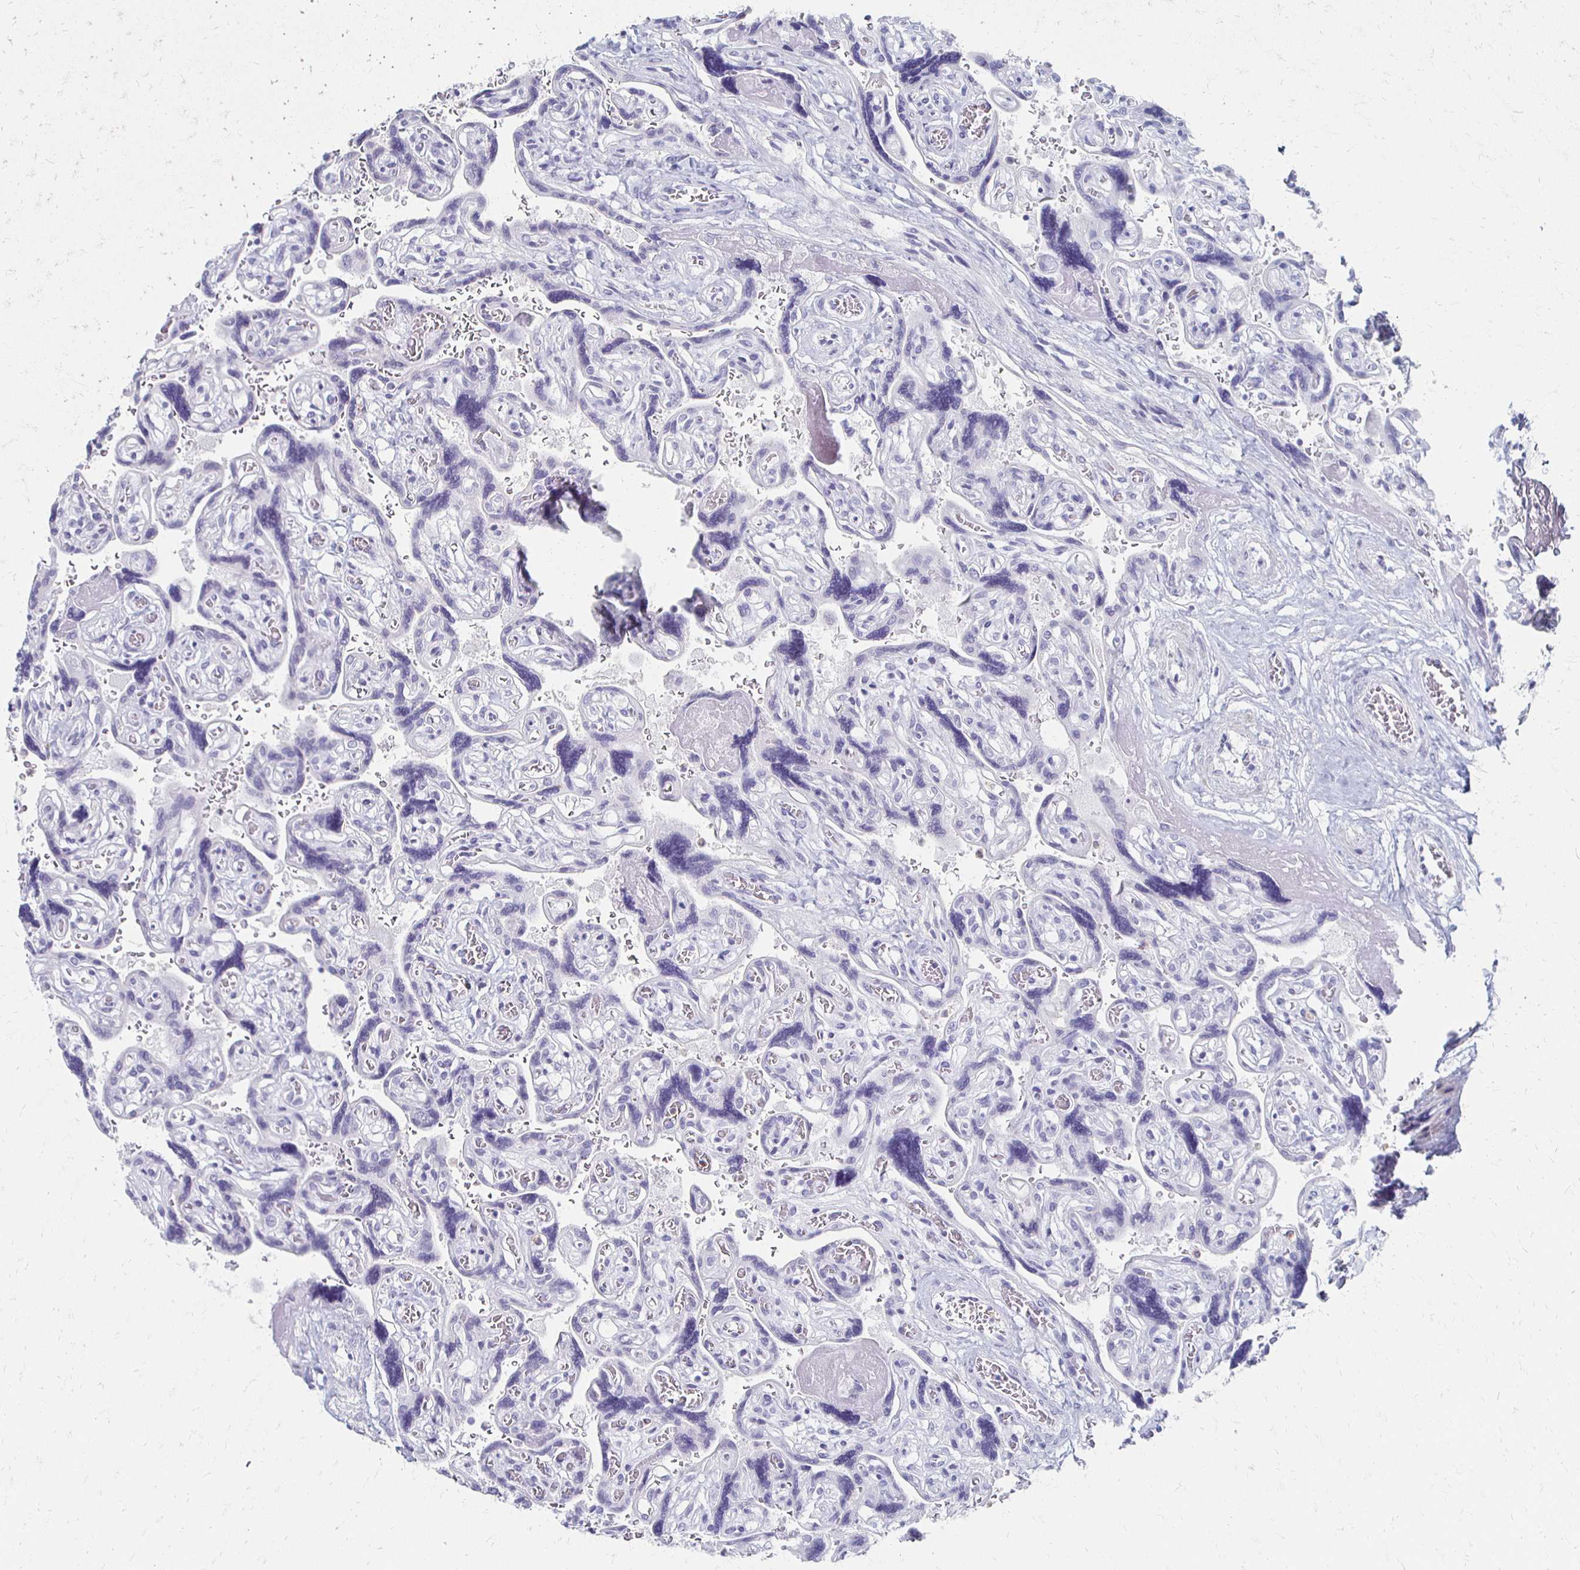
{"staining": {"intensity": "negative", "quantity": "none", "location": "none"}, "tissue": "placenta", "cell_type": "Decidual cells", "image_type": "normal", "snomed": [{"axis": "morphology", "description": "Normal tissue, NOS"}, {"axis": "topography", "description": "Placenta"}], "caption": "High power microscopy micrograph of an immunohistochemistry photomicrograph of benign placenta, revealing no significant positivity in decidual cells.", "gene": "CXCR2", "patient": {"sex": "female", "age": 32}}